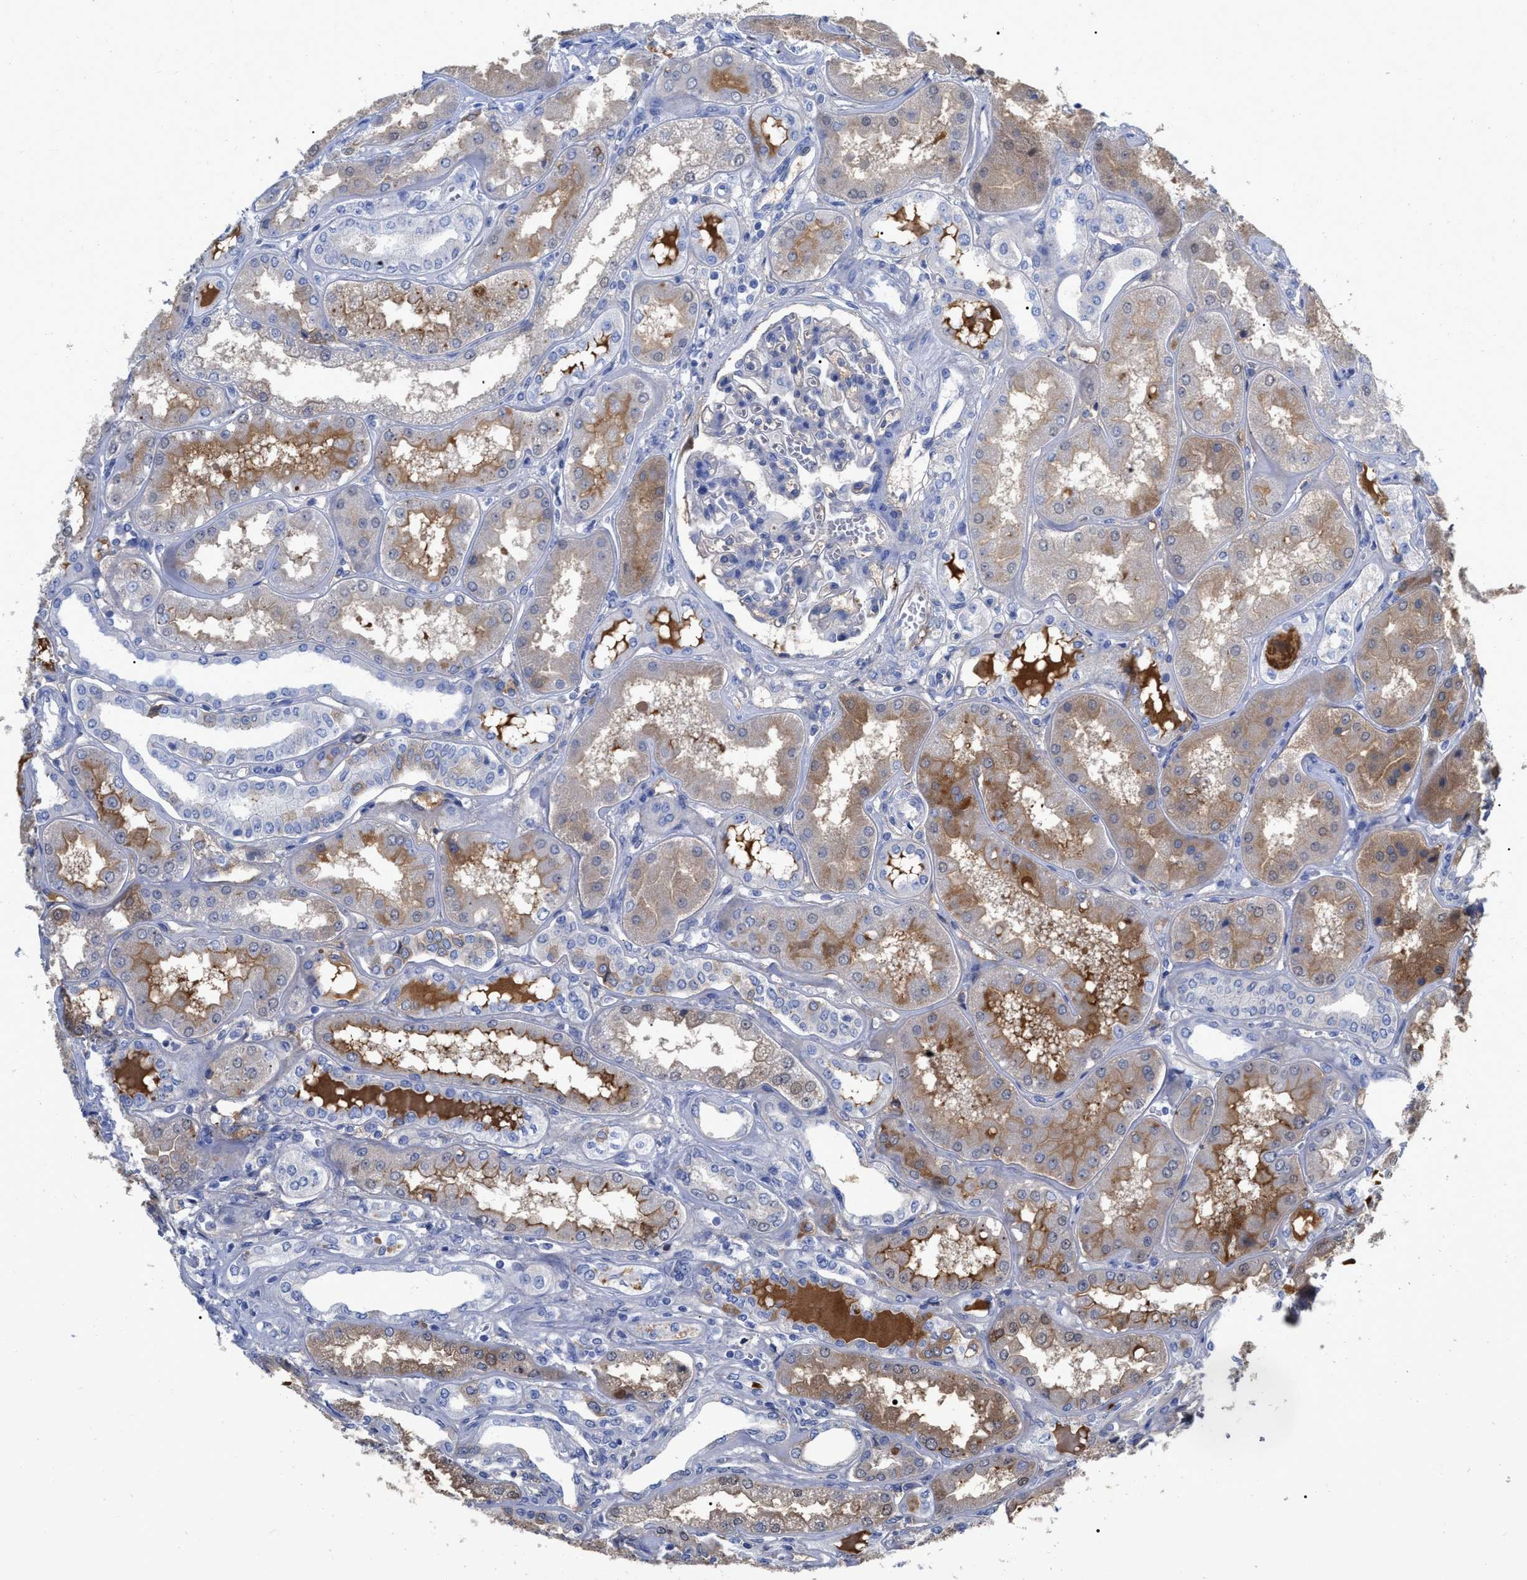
{"staining": {"intensity": "negative", "quantity": "none", "location": "none"}, "tissue": "kidney", "cell_type": "Cells in glomeruli", "image_type": "normal", "snomed": [{"axis": "morphology", "description": "Normal tissue, NOS"}, {"axis": "topography", "description": "Kidney"}], "caption": "This is an immunohistochemistry (IHC) micrograph of benign kidney. There is no staining in cells in glomeruli.", "gene": "IGHV5", "patient": {"sex": "female", "age": 56}}